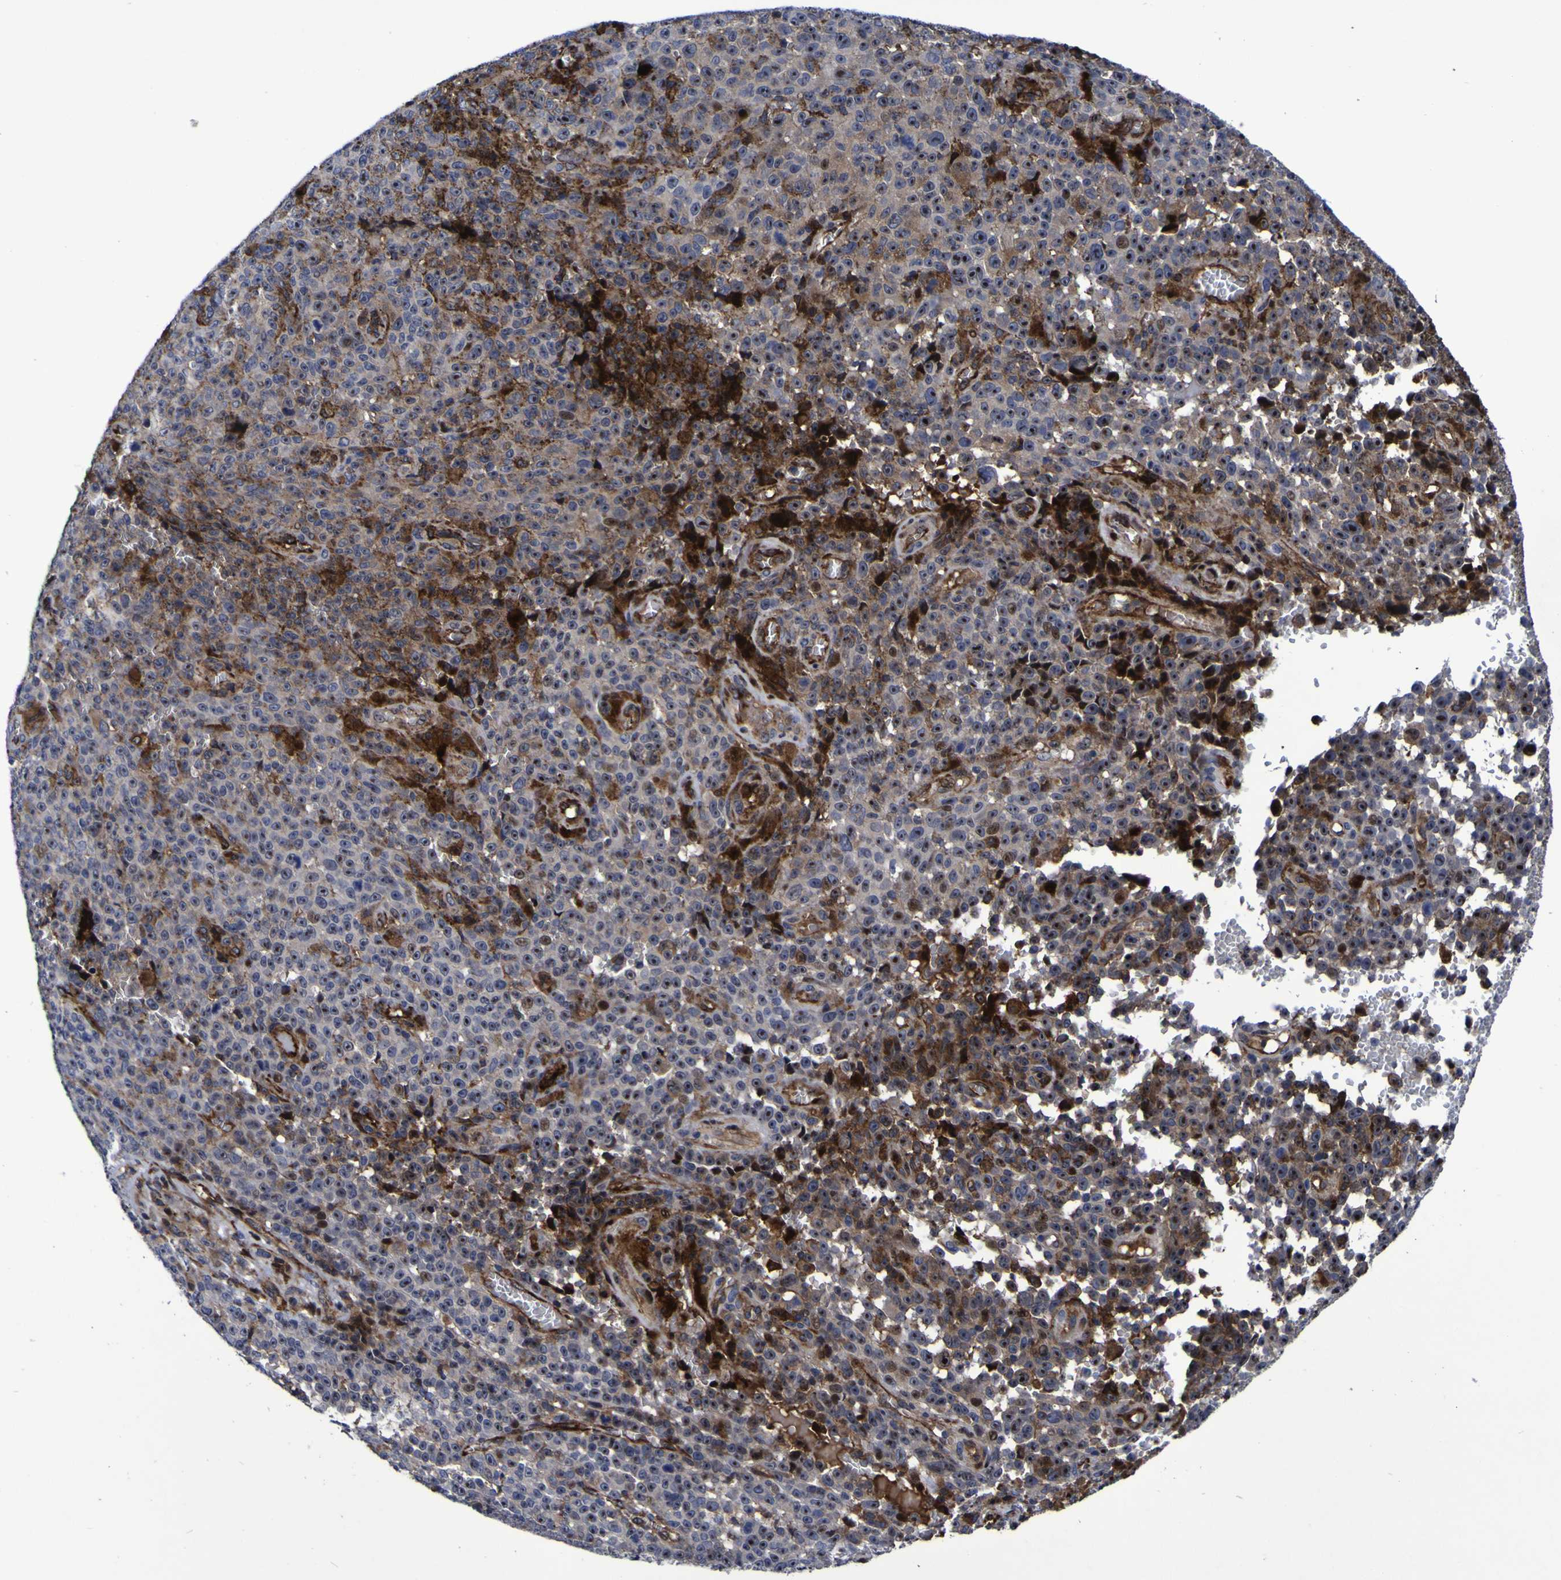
{"staining": {"intensity": "strong", "quantity": ">75%", "location": "cytoplasmic/membranous,nuclear"}, "tissue": "melanoma", "cell_type": "Tumor cells", "image_type": "cancer", "snomed": [{"axis": "morphology", "description": "Malignant melanoma, NOS"}, {"axis": "topography", "description": "Skin"}], "caption": "Brown immunohistochemical staining in human malignant melanoma shows strong cytoplasmic/membranous and nuclear staining in about >75% of tumor cells.", "gene": "MGLL", "patient": {"sex": "female", "age": 82}}